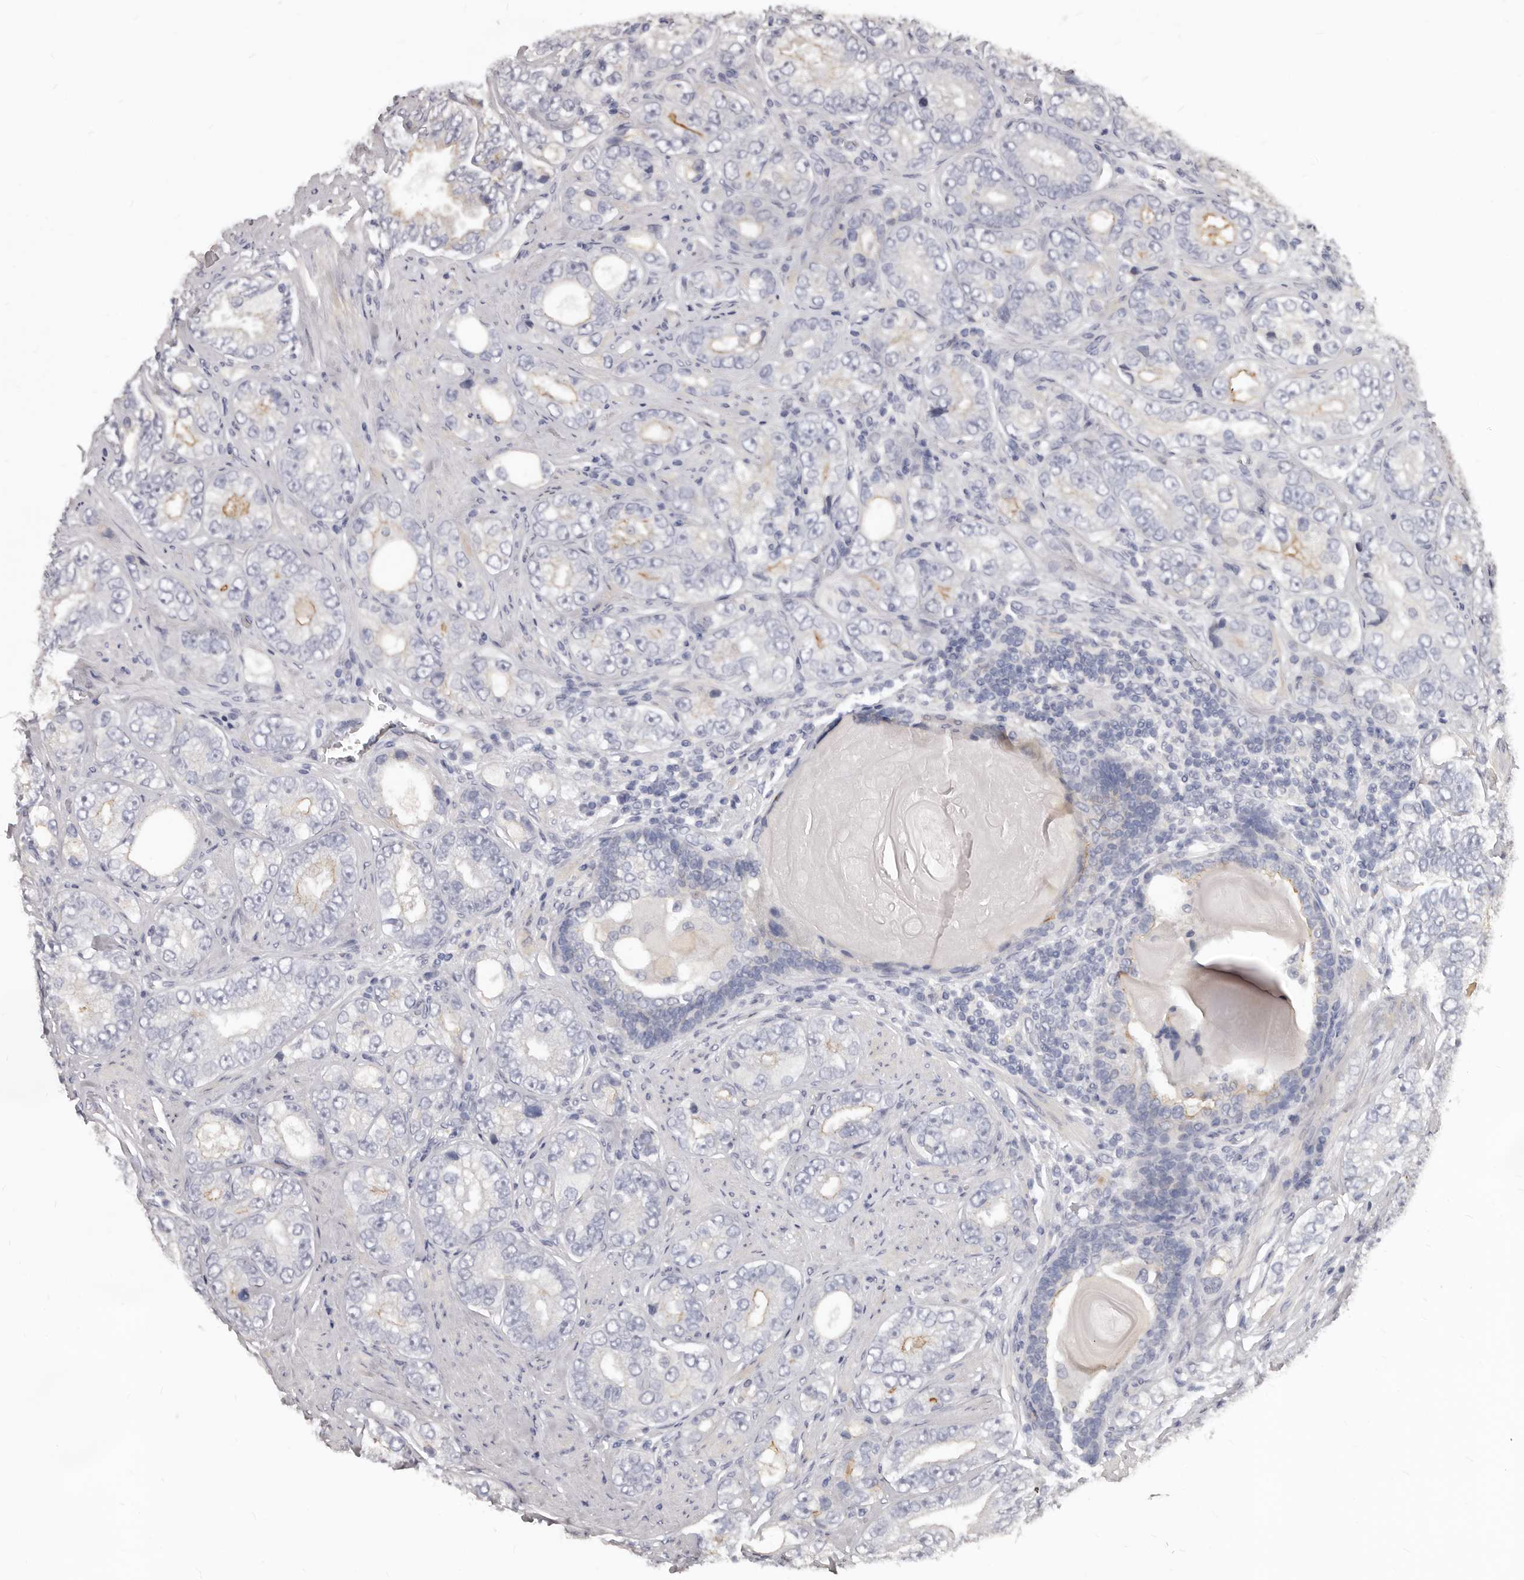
{"staining": {"intensity": "moderate", "quantity": "<25%", "location": "cytoplasmic/membranous"}, "tissue": "prostate cancer", "cell_type": "Tumor cells", "image_type": "cancer", "snomed": [{"axis": "morphology", "description": "Adenocarcinoma, High grade"}, {"axis": "topography", "description": "Prostate"}], "caption": "Tumor cells exhibit low levels of moderate cytoplasmic/membranous staining in about <25% of cells in human prostate cancer (adenocarcinoma (high-grade)). The protein of interest is shown in brown color, while the nuclei are stained blue.", "gene": "GPRC5C", "patient": {"sex": "male", "age": 56}}